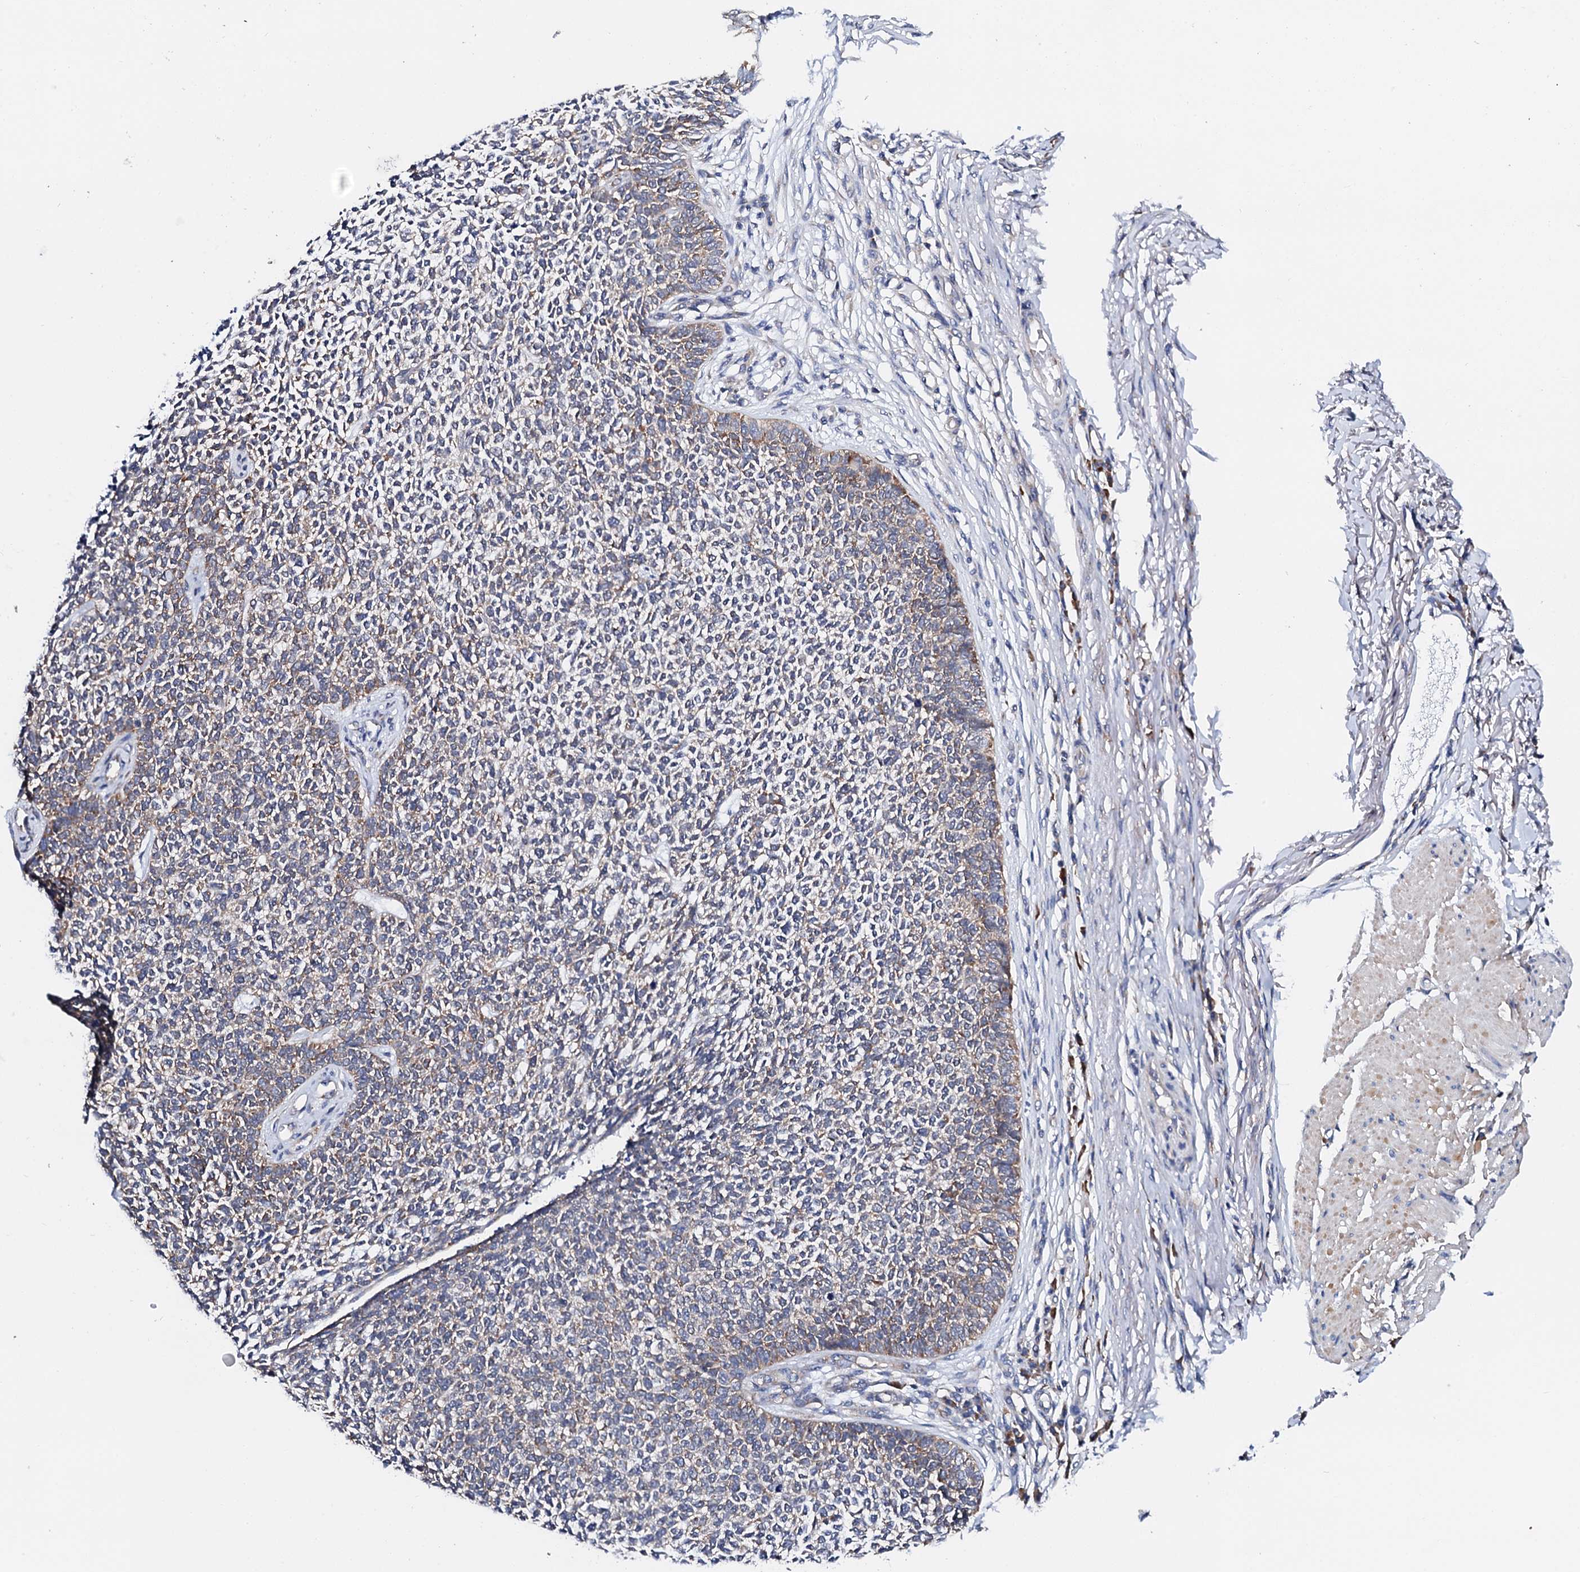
{"staining": {"intensity": "weak", "quantity": "25%-75%", "location": "cytoplasmic/membranous"}, "tissue": "skin cancer", "cell_type": "Tumor cells", "image_type": "cancer", "snomed": [{"axis": "morphology", "description": "Basal cell carcinoma"}, {"axis": "topography", "description": "Skin"}], "caption": "The micrograph exhibits staining of skin basal cell carcinoma, revealing weak cytoplasmic/membranous protein staining (brown color) within tumor cells.", "gene": "NUP58", "patient": {"sex": "female", "age": 84}}